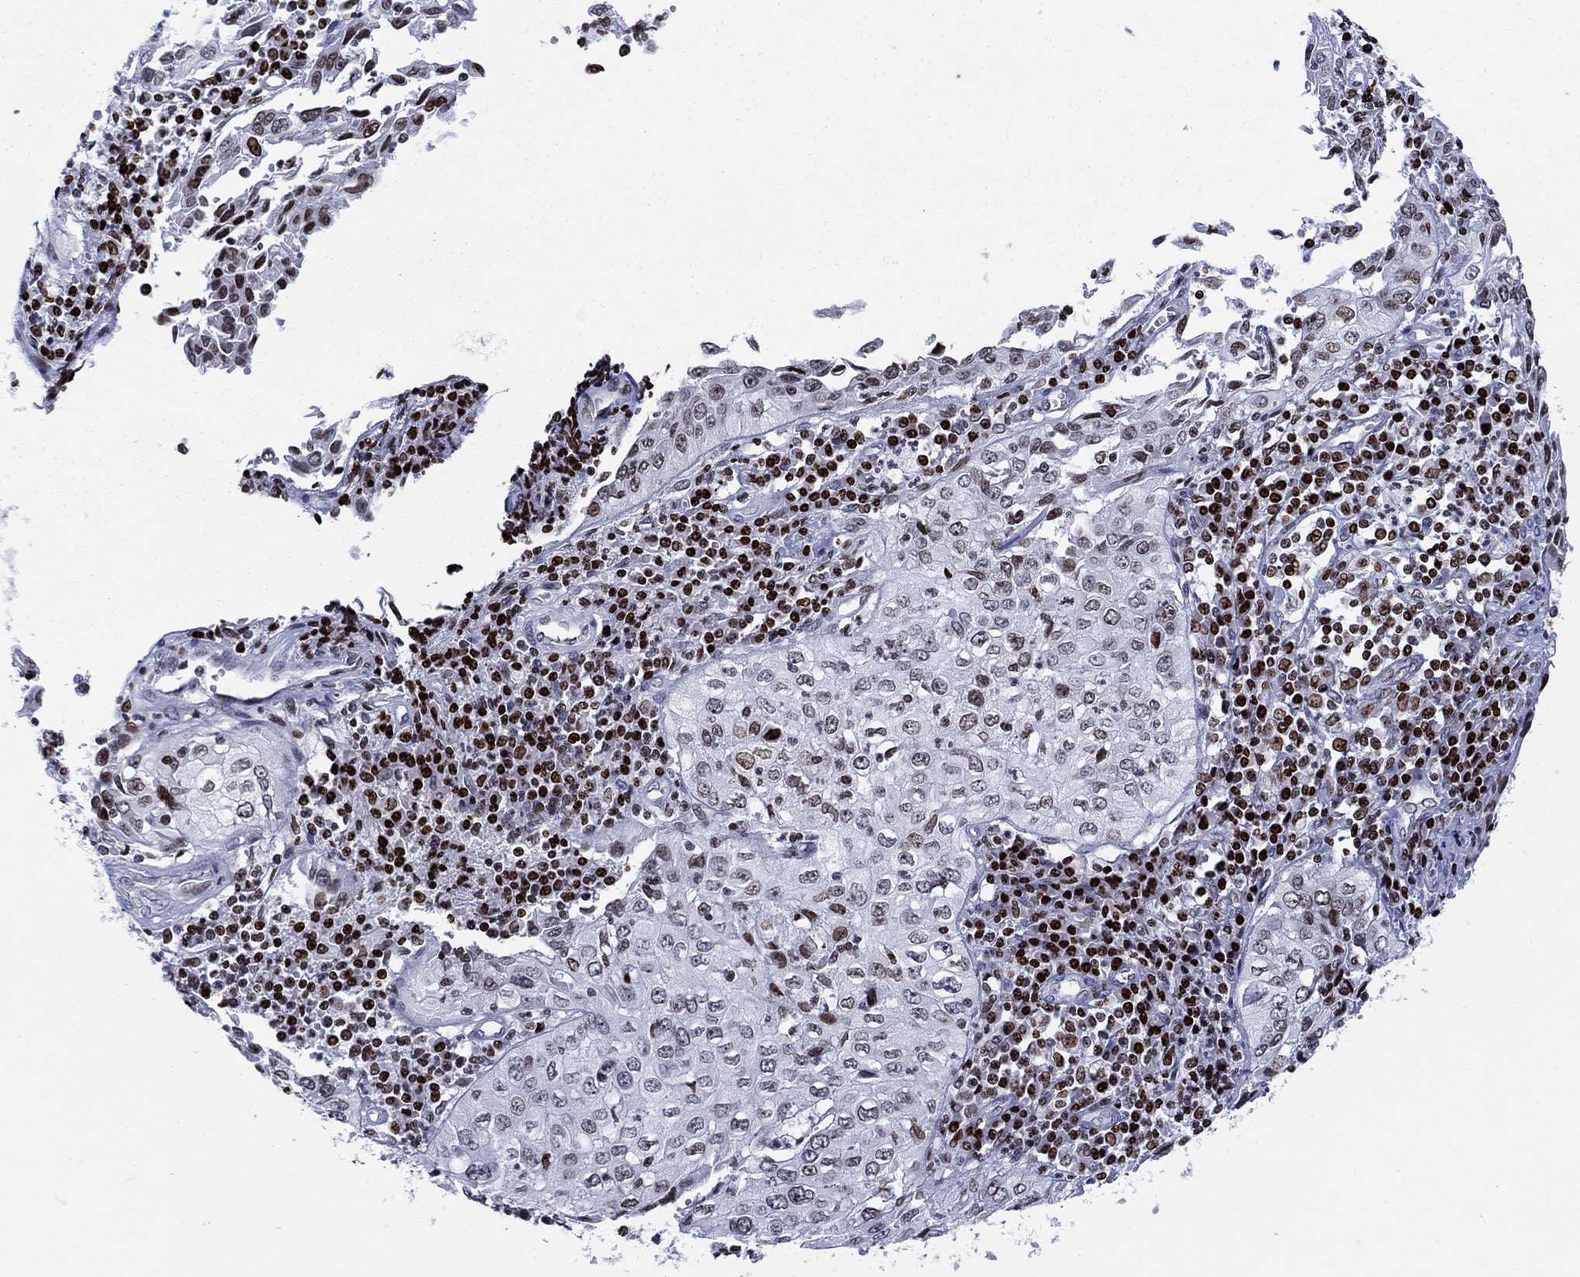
{"staining": {"intensity": "strong", "quantity": "<25%", "location": "nuclear"}, "tissue": "cervical cancer", "cell_type": "Tumor cells", "image_type": "cancer", "snomed": [{"axis": "morphology", "description": "Squamous cell carcinoma, NOS"}, {"axis": "topography", "description": "Cervix"}], "caption": "Immunohistochemistry photomicrograph of neoplastic tissue: human cervical squamous cell carcinoma stained using IHC reveals medium levels of strong protein expression localized specifically in the nuclear of tumor cells, appearing as a nuclear brown color.", "gene": "HMGA1", "patient": {"sex": "female", "age": 24}}